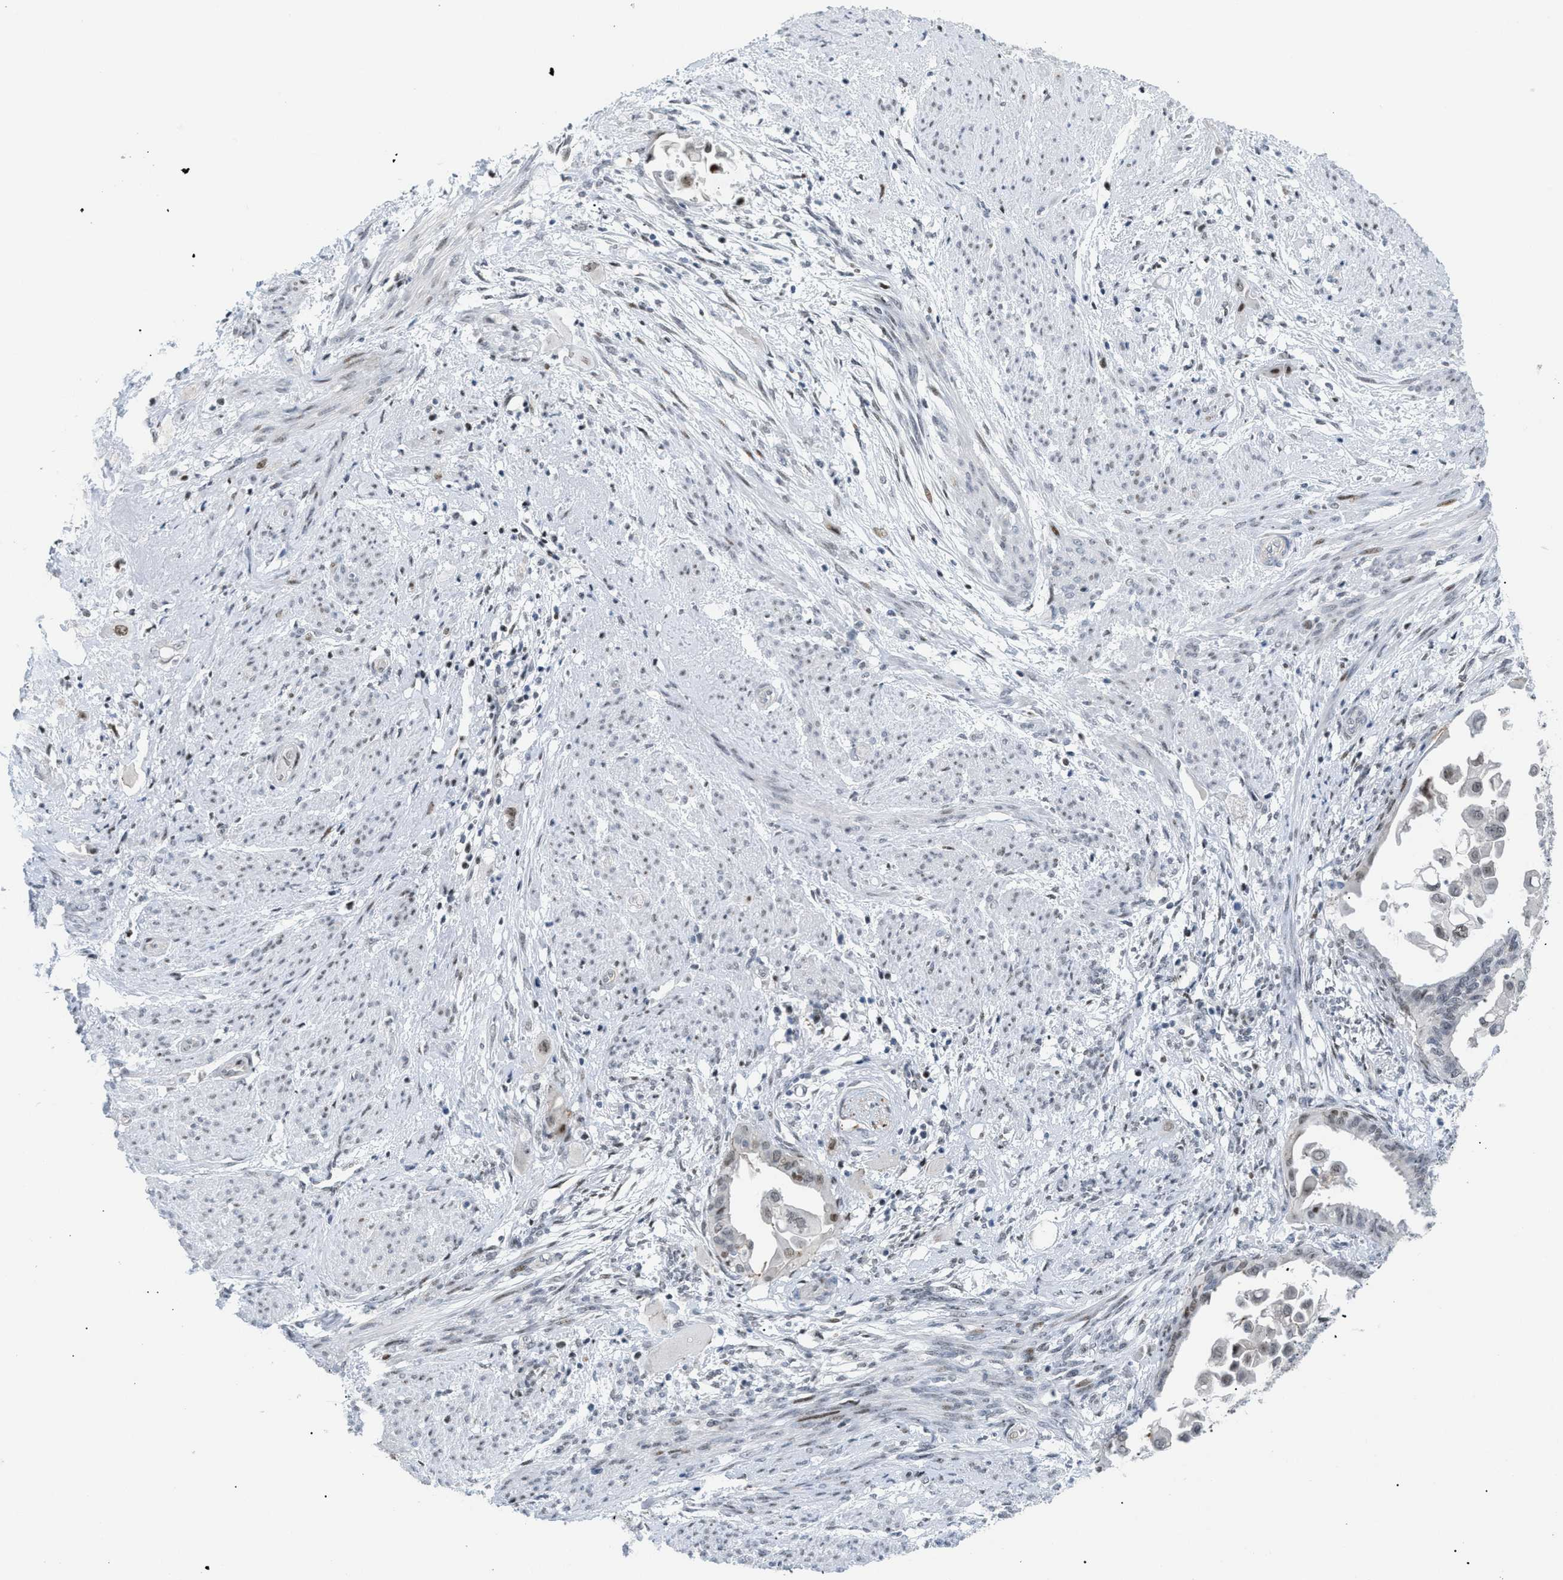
{"staining": {"intensity": "weak", "quantity": ">75%", "location": "nuclear"}, "tissue": "cervical cancer", "cell_type": "Tumor cells", "image_type": "cancer", "snomed": [{"axis": "morphology", "description": "Normal tissue, NOS"}, {"axis": "morphology", "description": "Adenocarcinoma, NOS"}, {"axis": "topography", "description": "Cervix"}, {"axis": "topography", "description": "Endometrium"}], "caption": "The histopathology image demonstrates staining of cervical cancer, revealing weak nuclear protein staining (brown color) within tumor cells.", "gene": "MED1", "patient": {"sex": "female", "age": 86}}